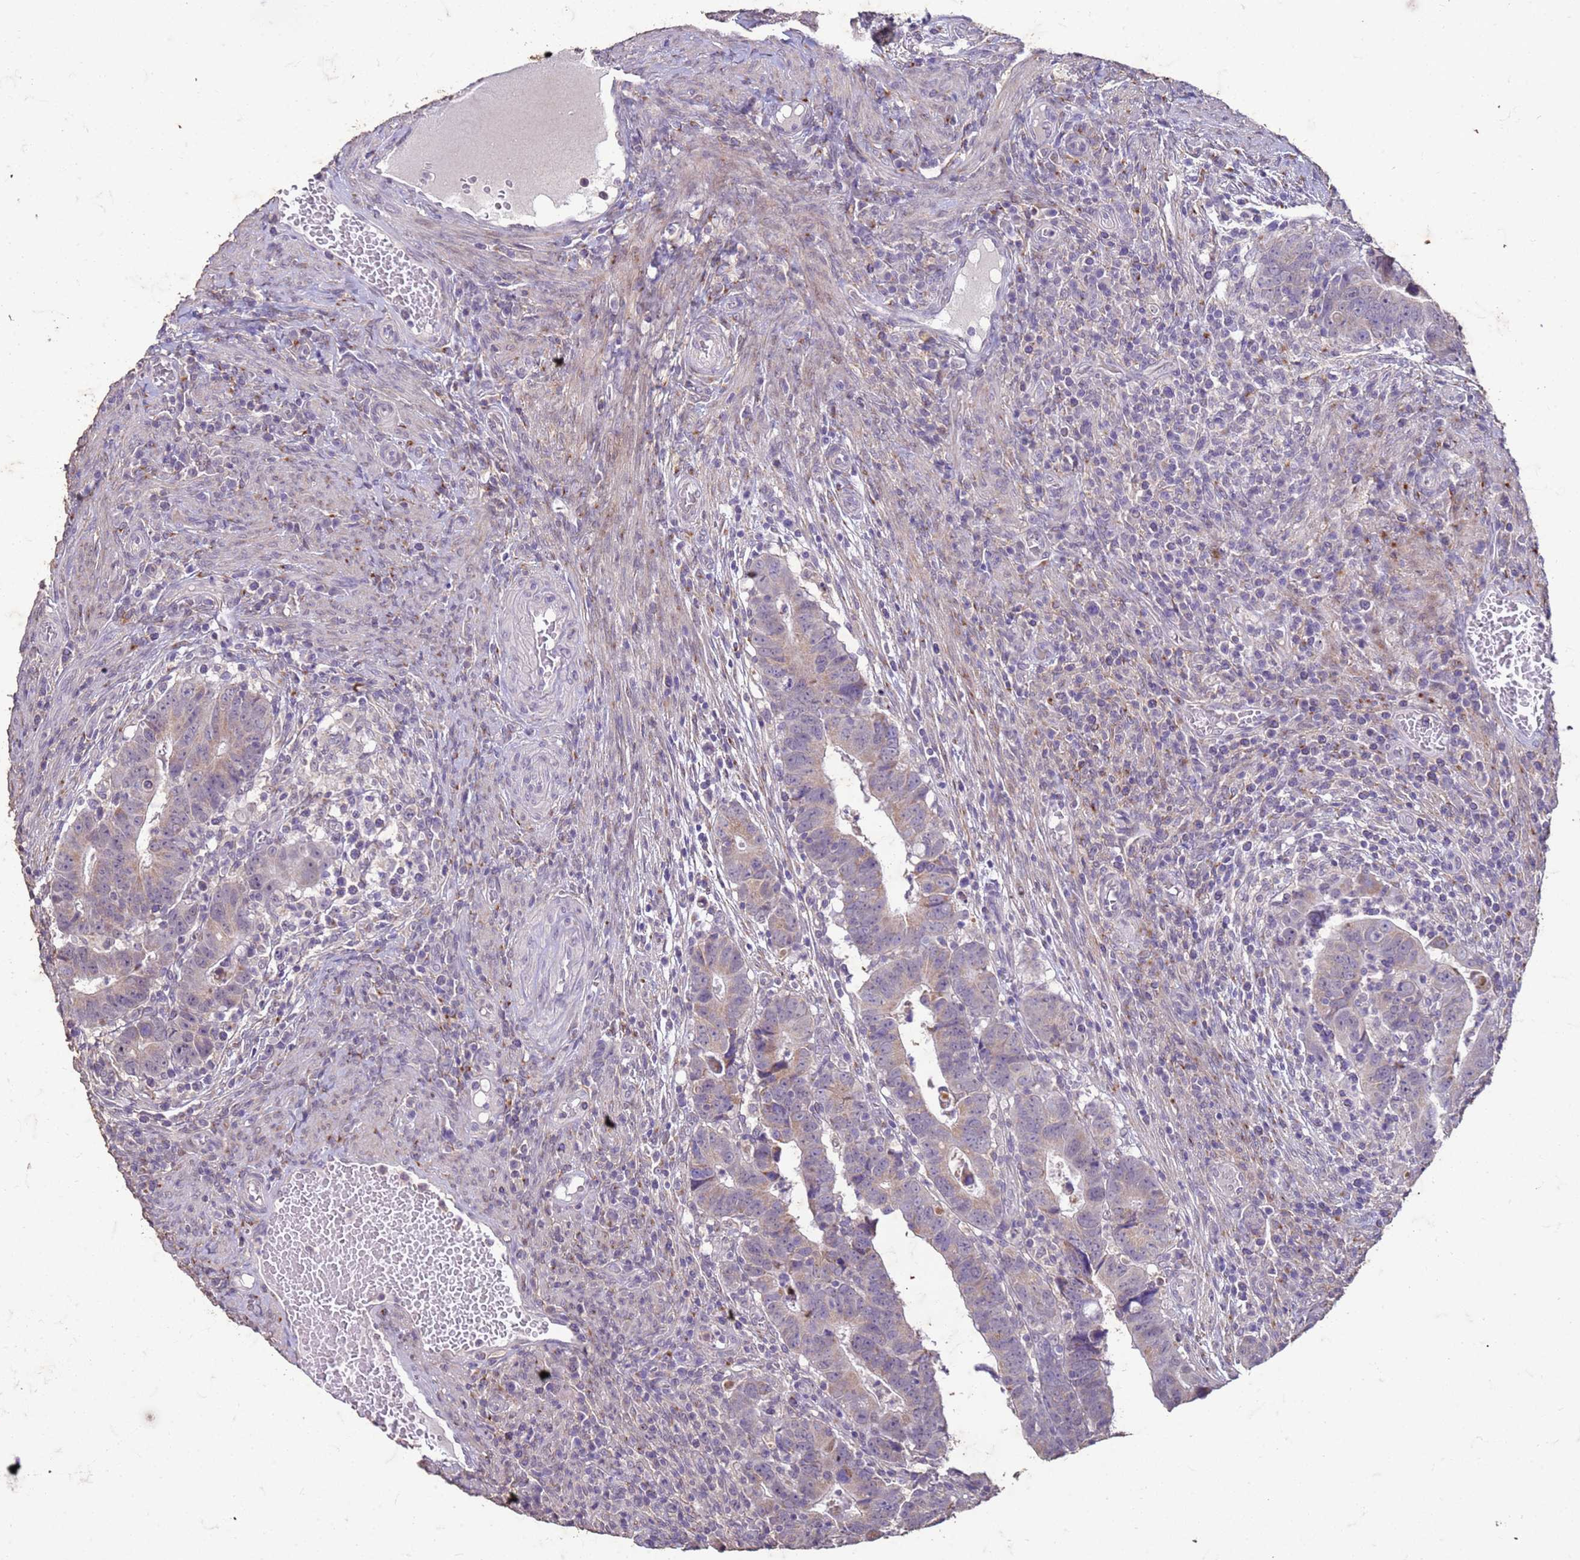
{"staining": {"intensity": "weak", "quantity": "<25%", "location": "cytoplasmic/membranous"}, "tissue": "colorectal cancer", "cell_type": "Tumor cells", "image_type": "cancer", "snomed": [{"axis": "morphology", "description": "Normal tissue, NOS"}, {"axis": "morphology", "description": "Adenocarcinoma, NOS"}, {"axis": "topography", "description": "Rectum"}], "caption": "IHC micrograph of human colorectal cancer (adenocarcinoma) stained for a protein (brown), which demonstrates no staining in tumor cells.", "gene": "SLC25A15", "patient": {"sex": "female", "age": 65}}